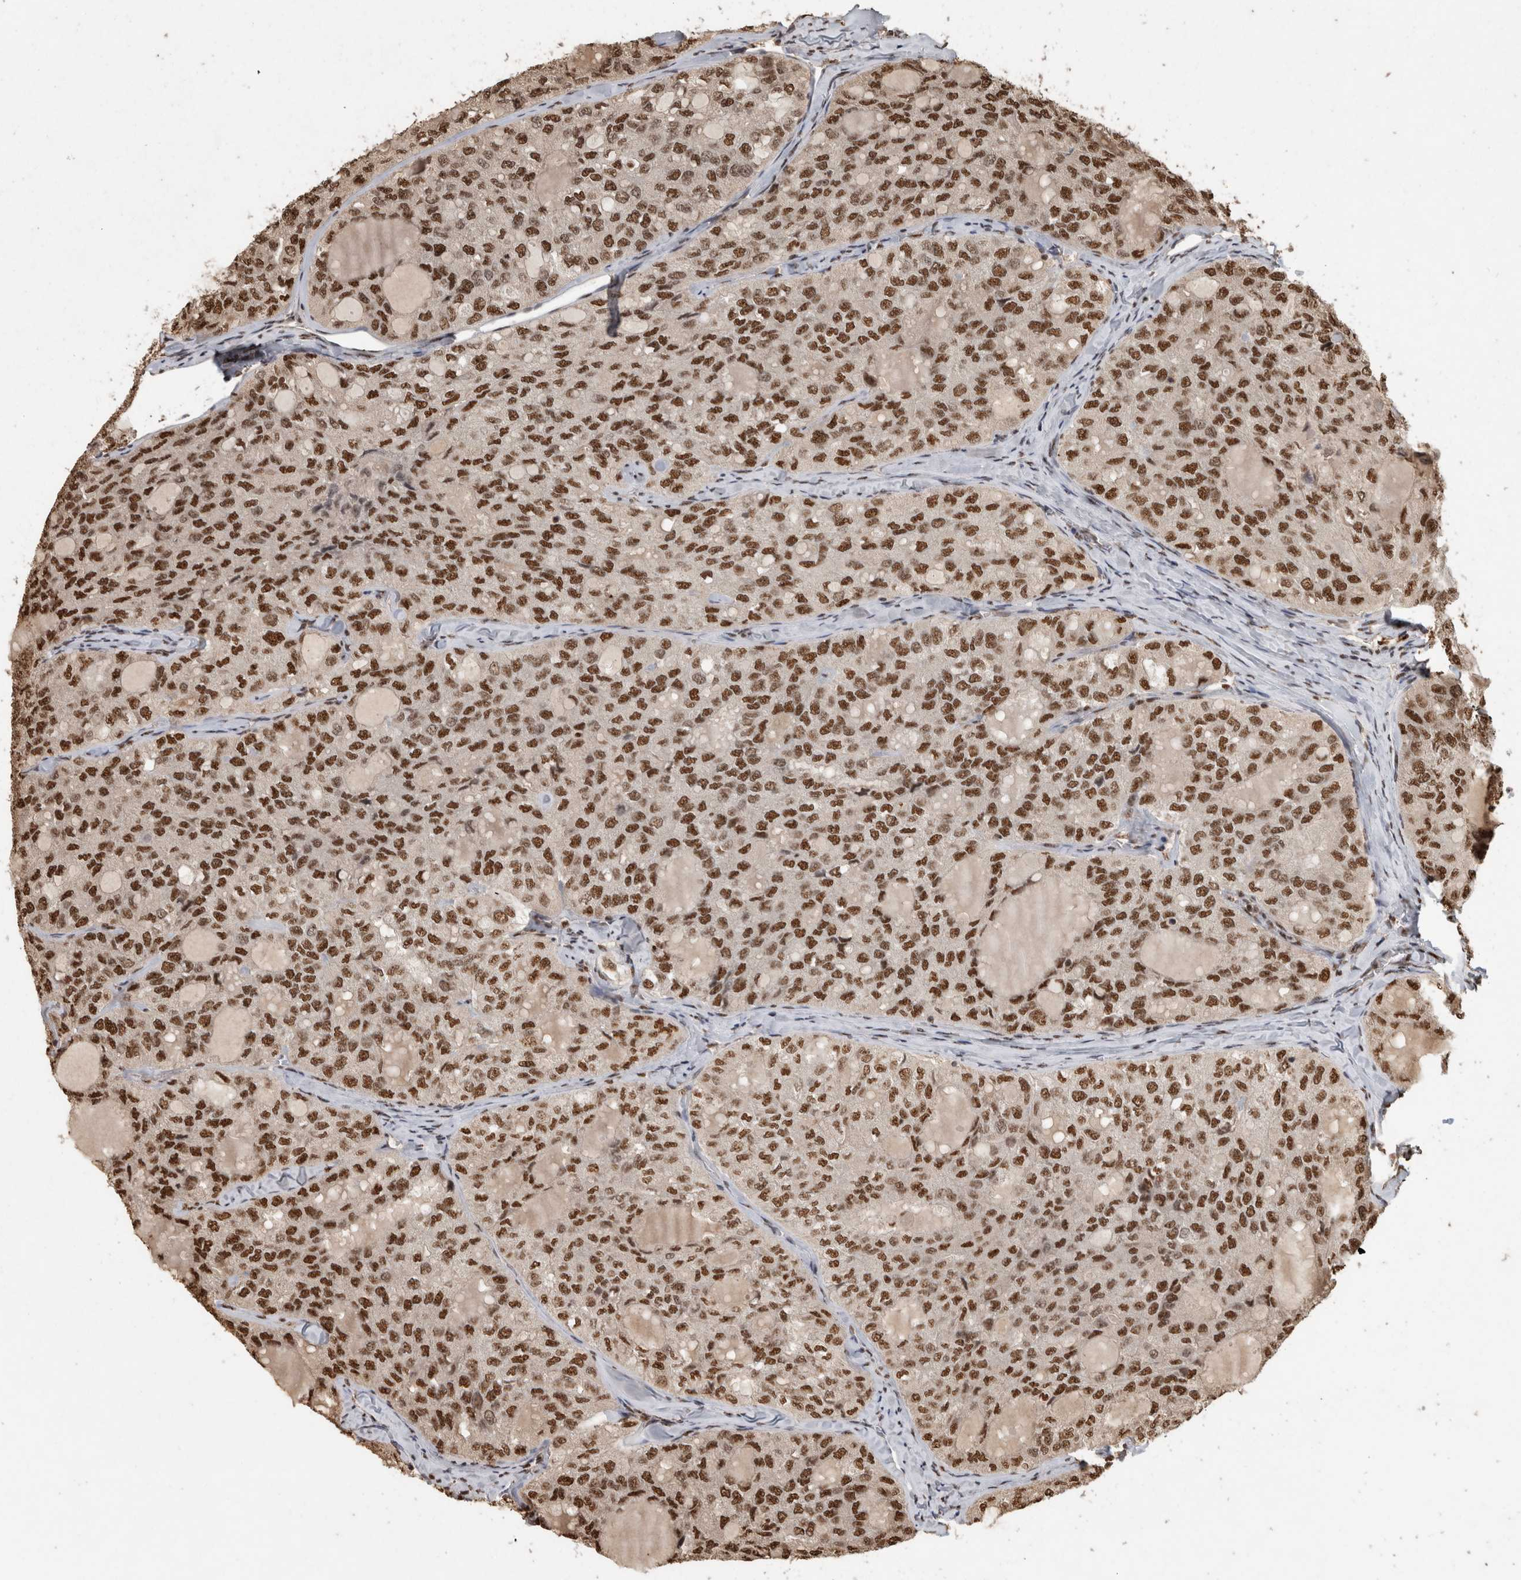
{"staining": {"intensity": "strong", "quantity": ">75%", "location": "nuclear"}, "tissue": "thyroid cancer", "cell_type": "Tumor cells", "image_type": "cancer", "snomed": [{"axis": "morphology", "description": "Follicular adenoma carcinoma, NOS"}, {"axis": "topography", "description": "Thyroid gland"}], "caption": "Thyroid follicular adenoma carcinoma stained for a protein exhibits strong nuclear positivity in tumor cells.", "gene": "RAD50", "patient": {"sex": "male", "age": 75}}